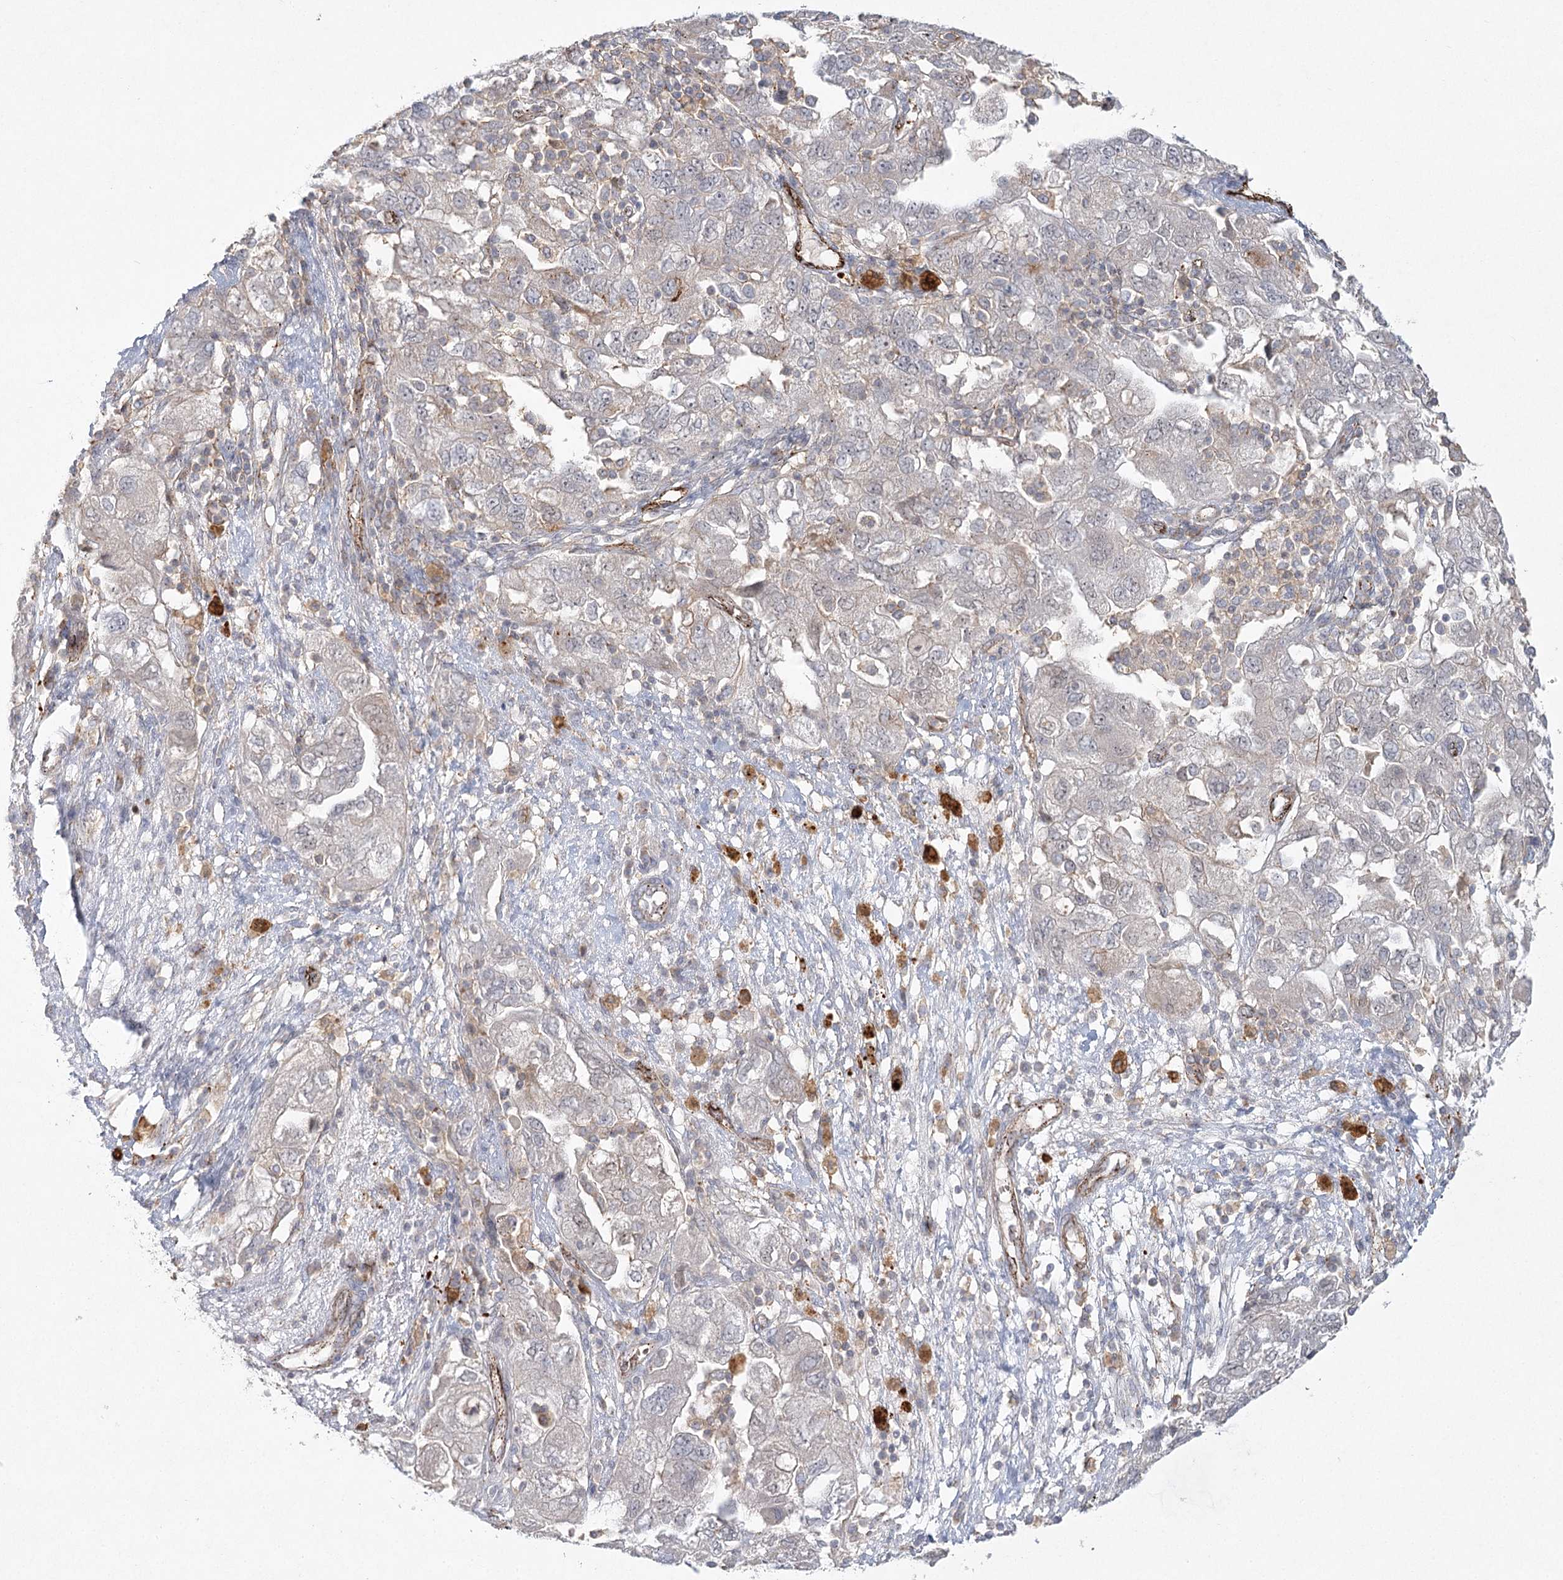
{"staining": {"intensity": "negative", "quantity": "none", "location": "none"}, "tissue": "ovarian cancer", "cell_type": "Tumor cells", "image_type": "cancer", "snomed": [{"axis": "morphology", "description": "Carcinoma, NOS"}, {"axis": "morphology", "description": "Cystadenocarcinoma, serous, NOS"}, {"axis": "topography", "description": "Ovary"}], "caption": "IHC image of ovarian cancer (carcinoma) stained for a protein (brown), which shows no expression in tumor cells. (DAB IHC visualized using brightfield microscopy, high magnification).", "gene": "KBTBD4", "patient": {"sex": "female", "age": 69}}